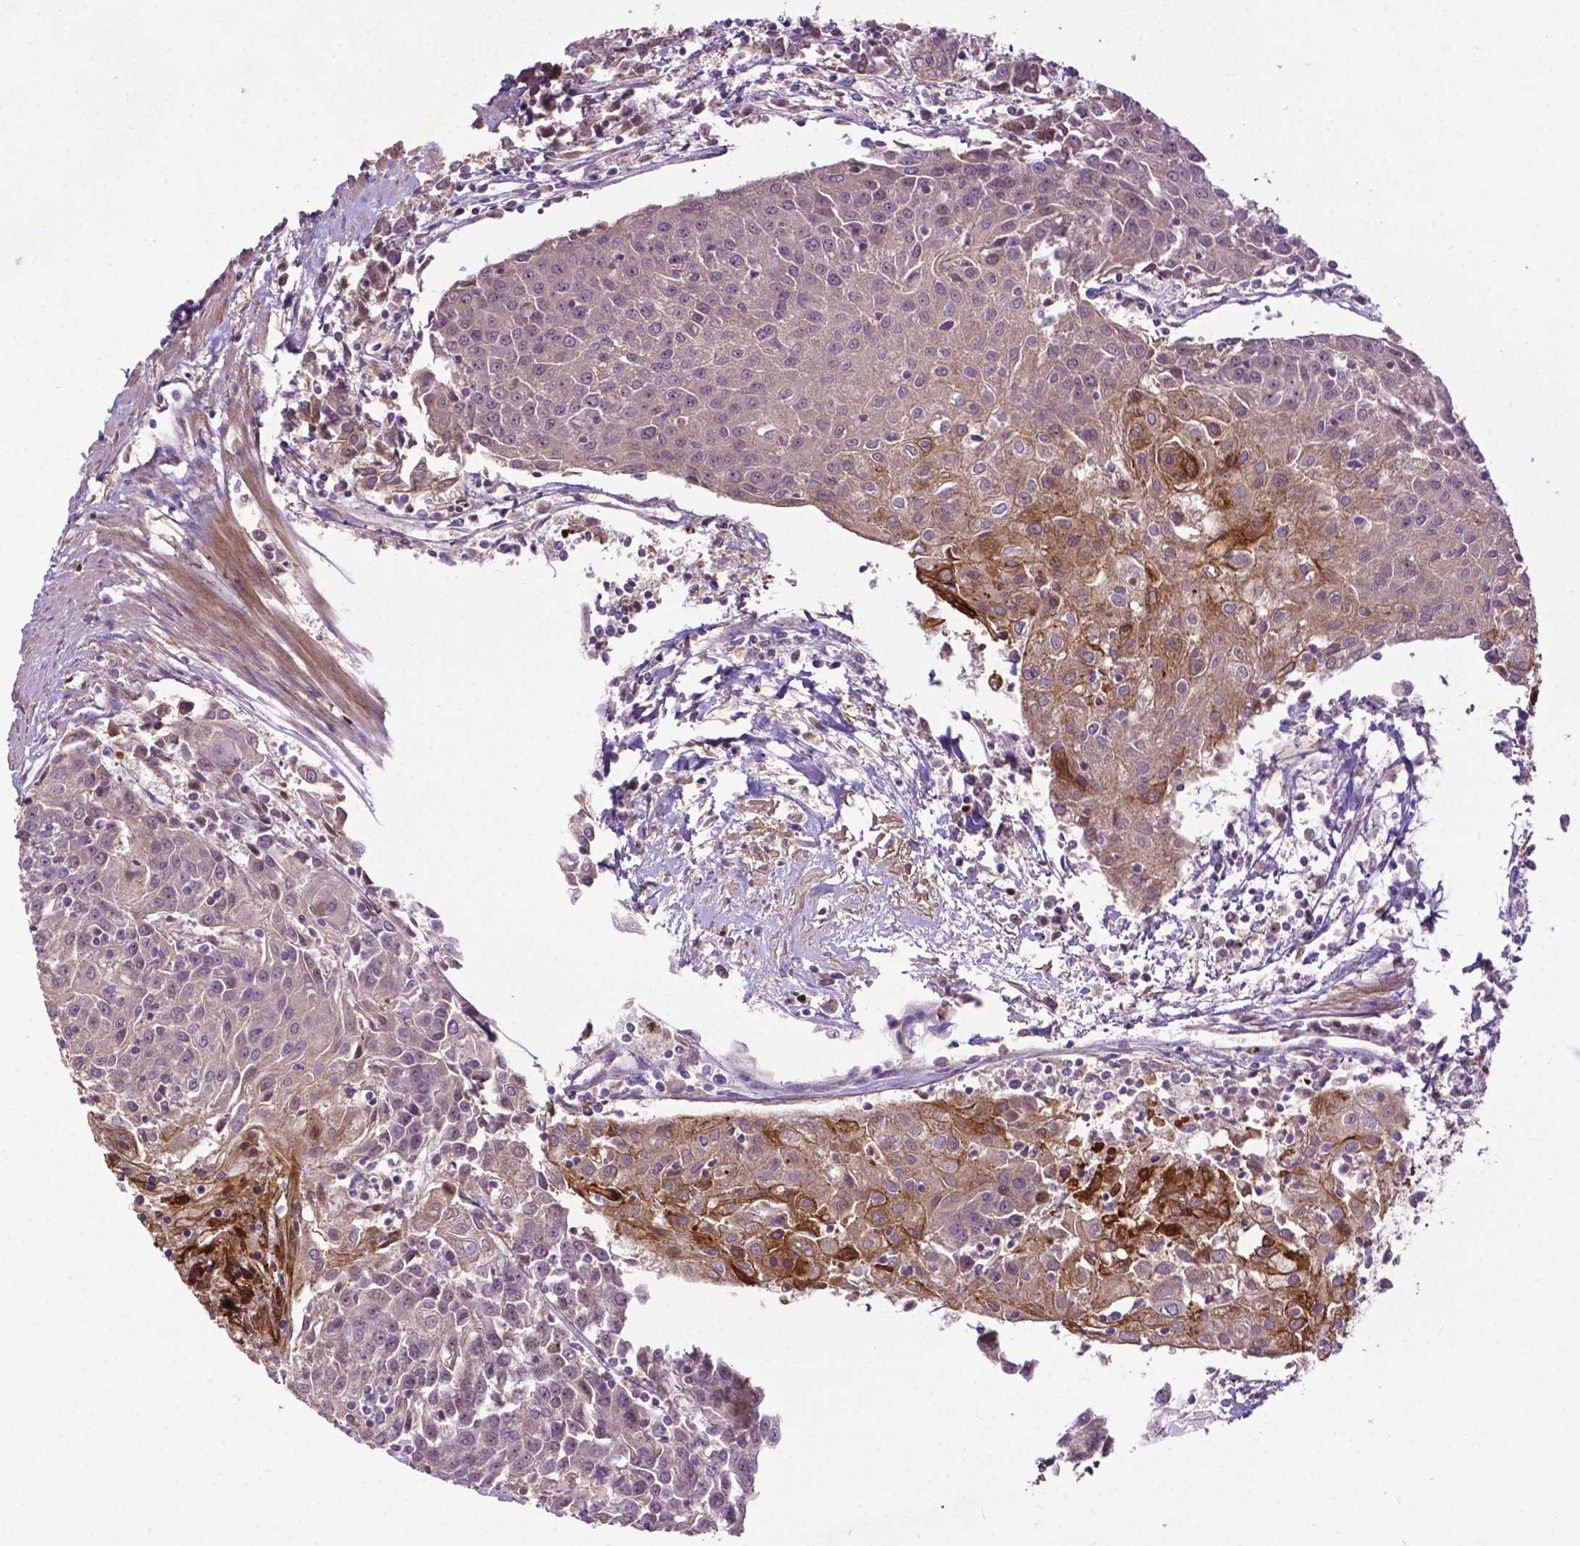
{"staining": {"intensity": "moderate", "quantity": "<25%", "location": "cytoplasmic/membranous"}, "tissue": "urothelial cancer", "cell_type": "Tumor cells", "image_type": "cancer", "snomed": [{"axis": "morphology", "description": "Urothelial carcinoma, High grade"}, {"axis": "topography", "description": "Urinary bladder"}], "caption": "There is low levels of moderate cytoplasmic/membranous expression in tumor cells of high-grade urothelial carcinoma, as demonstrated by immunohistochemical staining (brown color).", "gene": "PARP3", "patient": {"sex": "female", "age": 85}}